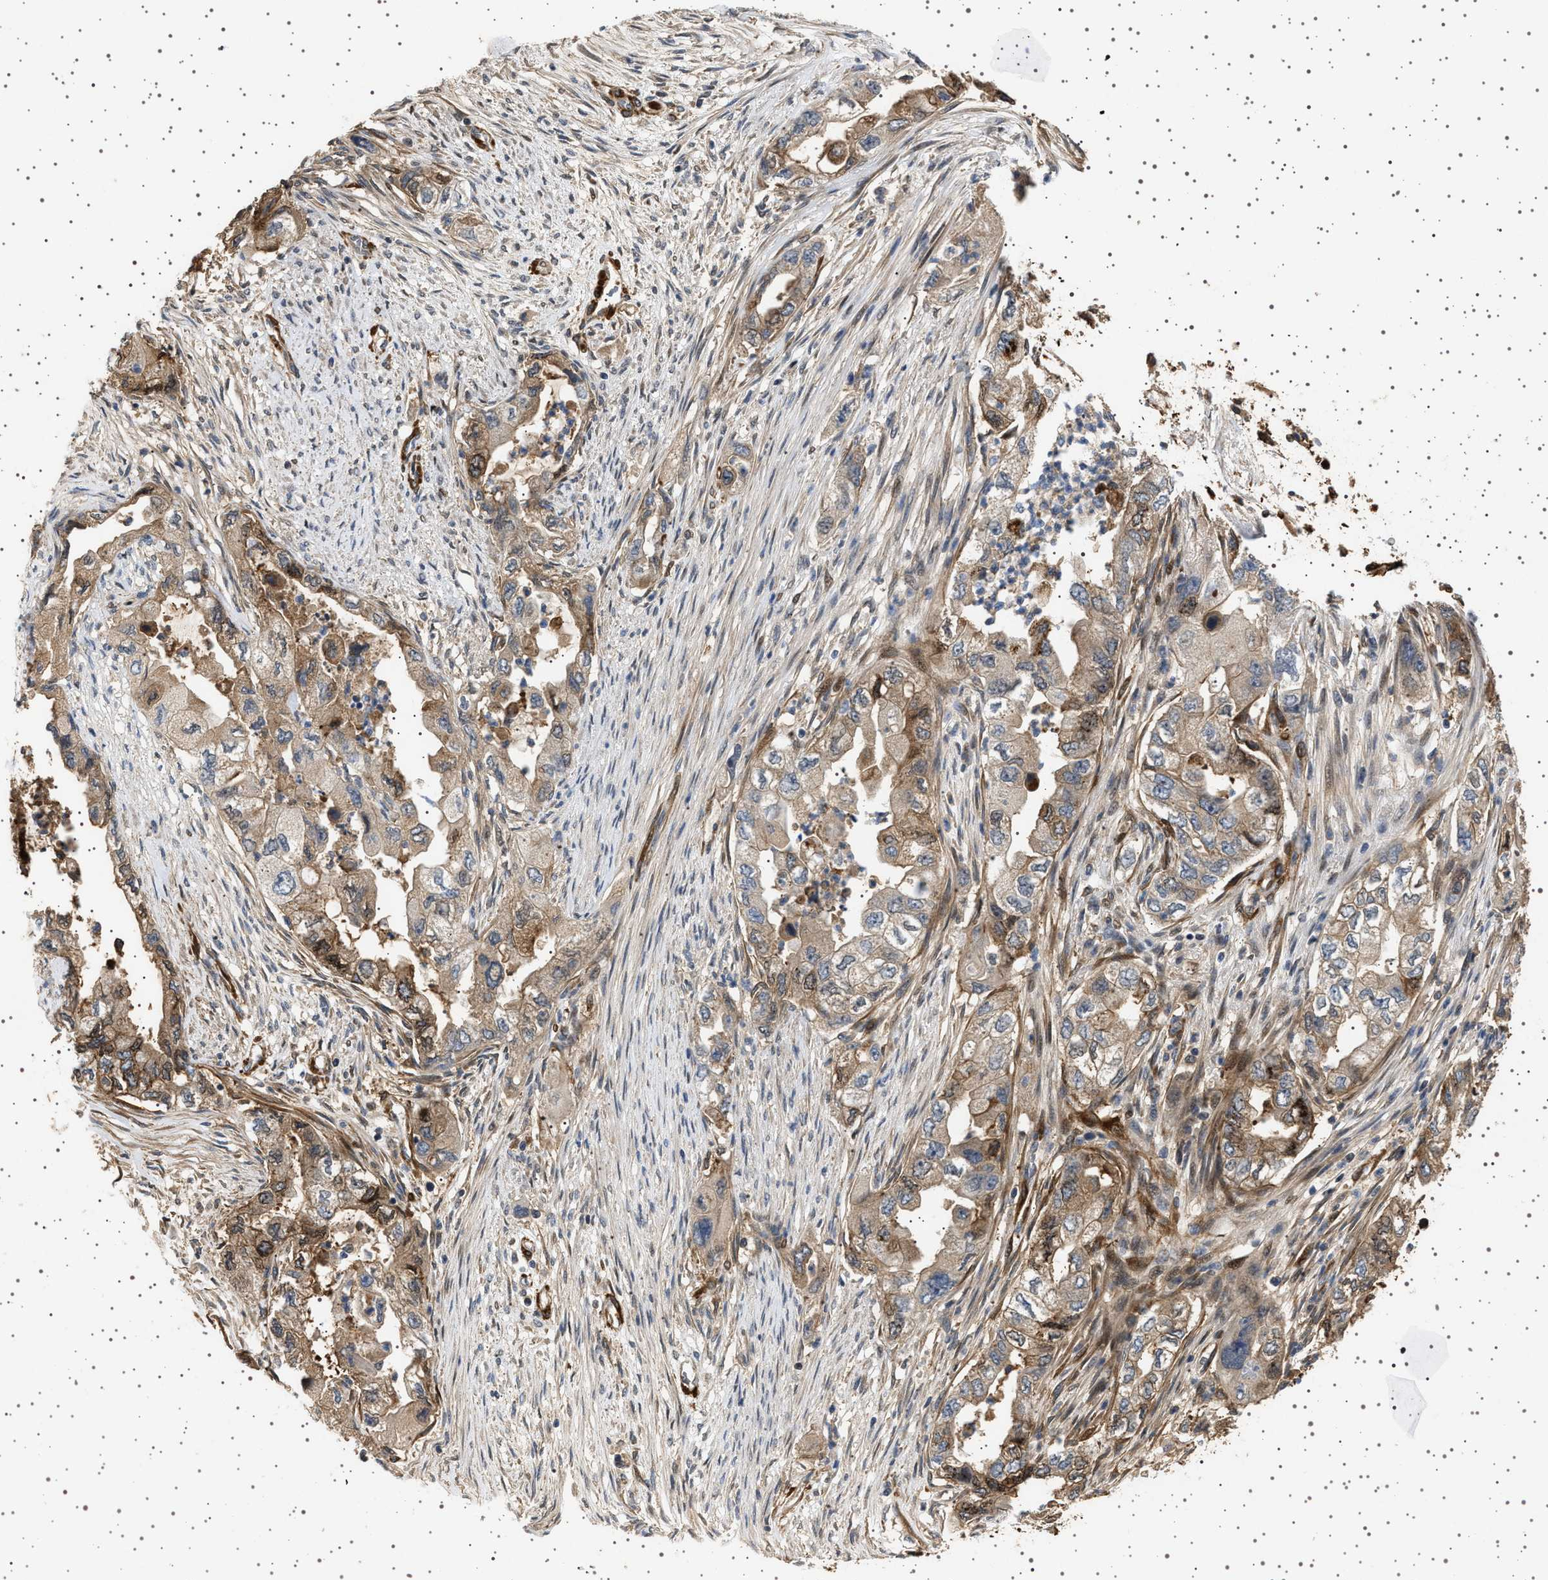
{"staining": {"intensity": "moderate", "quantity": ">75%", "location": "cytoplasmic/membranous"}, "tissue": "pancreatic cancer", "cell_type": "Tumor cells", "image_type": "cancer", "snomed": [{"axis": "morphology", "description": "Adenocarcinoma, NOS"}, {"axis": "topography", "description": "Pancreas"}], "caption": "Protein staining of adenocarcinoma (pancreatic) tissue exhibits moderate cytoplasmic/membranous staining in about >75% of tumor cells.", "gene": "GUCY1B1", "patient": {"sex": "female", "age": 73}}